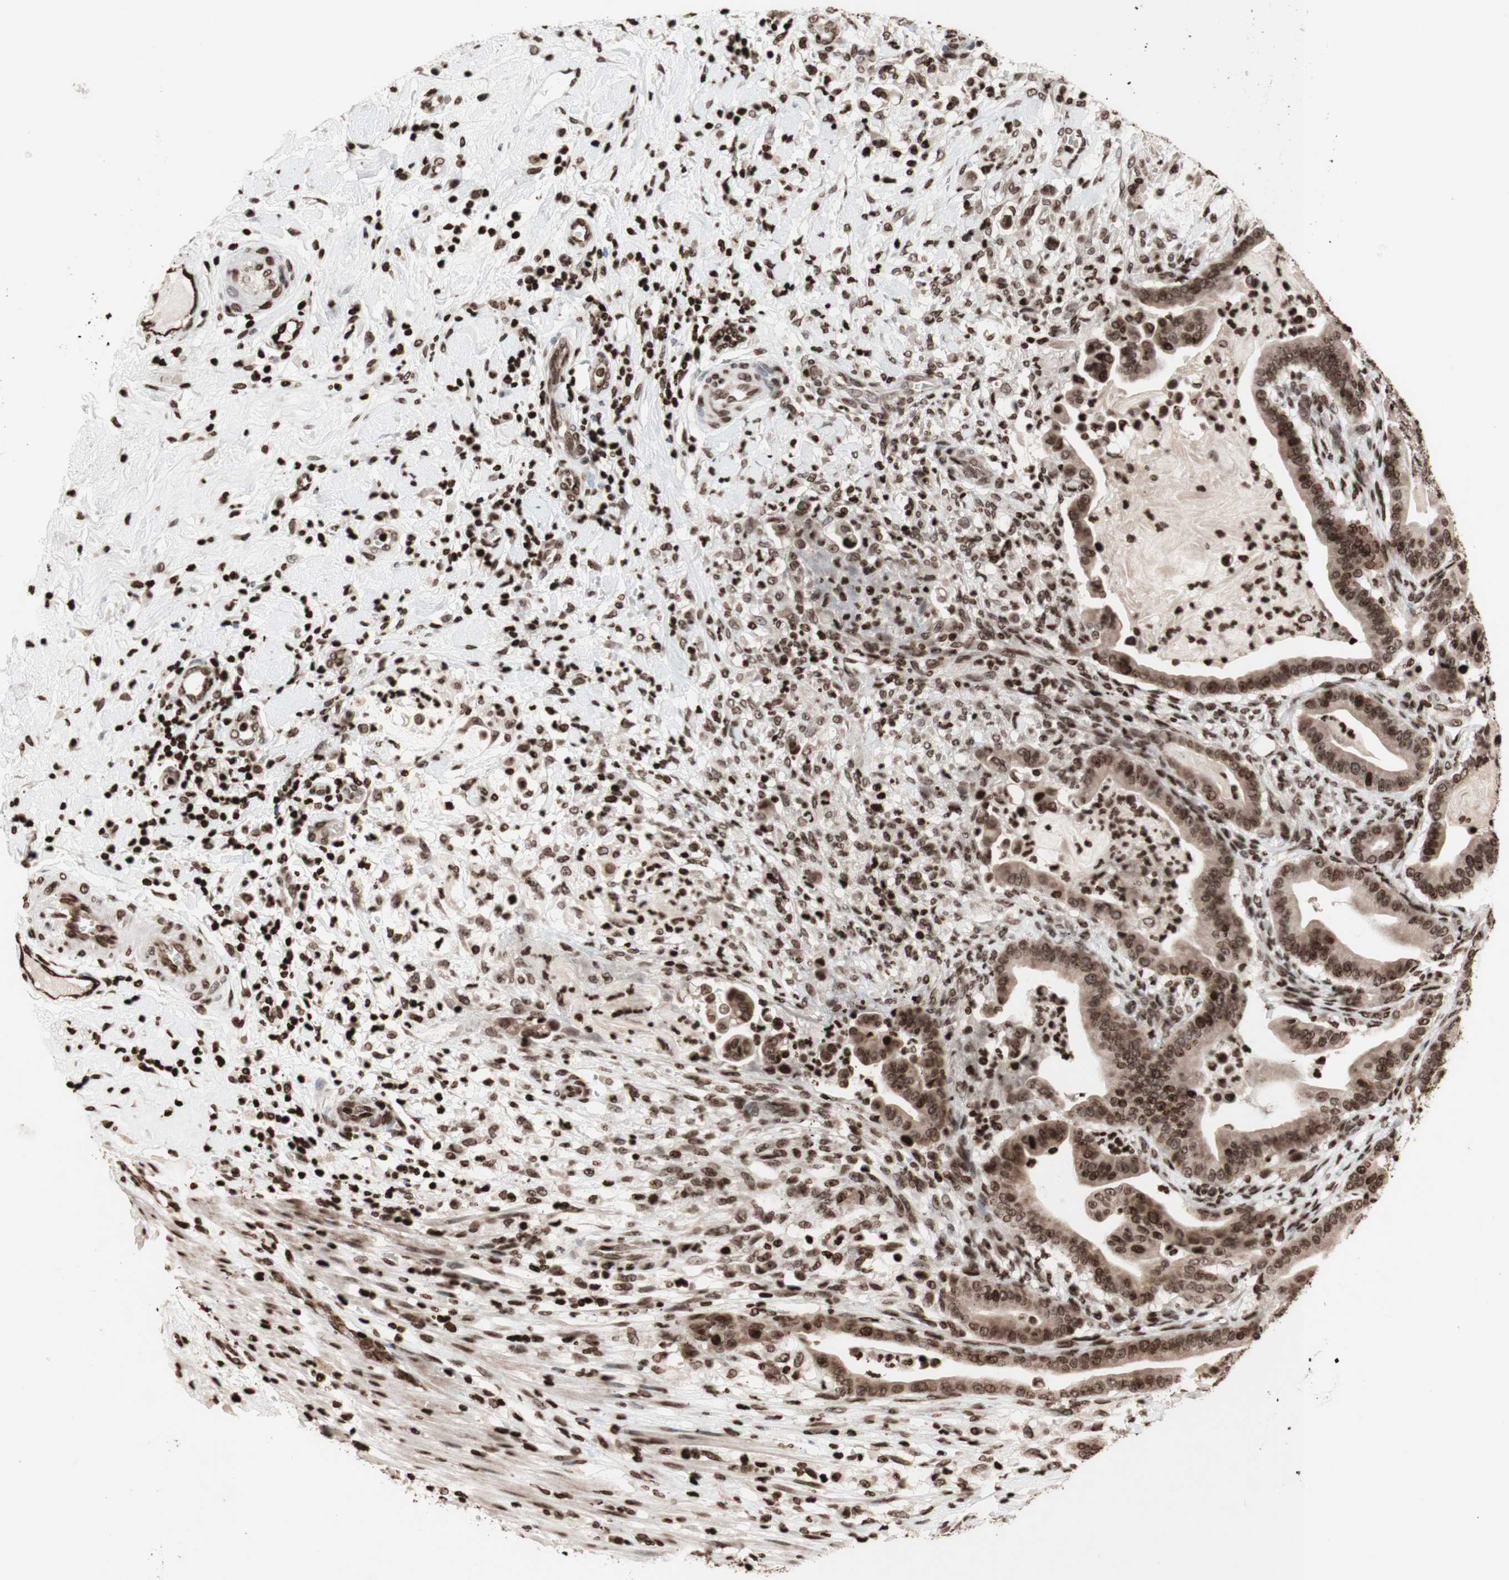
{"staining": {"intensity": "moderate", "quantity": ">75%", "location": "cytoplasmic/membranous,nuclear"}, "tissue": "pancreatic cancer", "cell_type": "Tumor cells", "image_type": "cancer", "snomed": [{"axis": "morphology", "description": "Adenocarcinoma, NOS"}, {"axis": "topography", "description": "Pancreas"}], "caption": "Immunohistochemistry (DAB (3,3'-diaminobenzidine)) staining of human pancreatic cancer reveals moderate cytoplasmic/membranous and nuclear protein staining in about >75% of tumor cells.", "gene": "NCAPD2", "patient": {"sex": "male", "age": 63}}